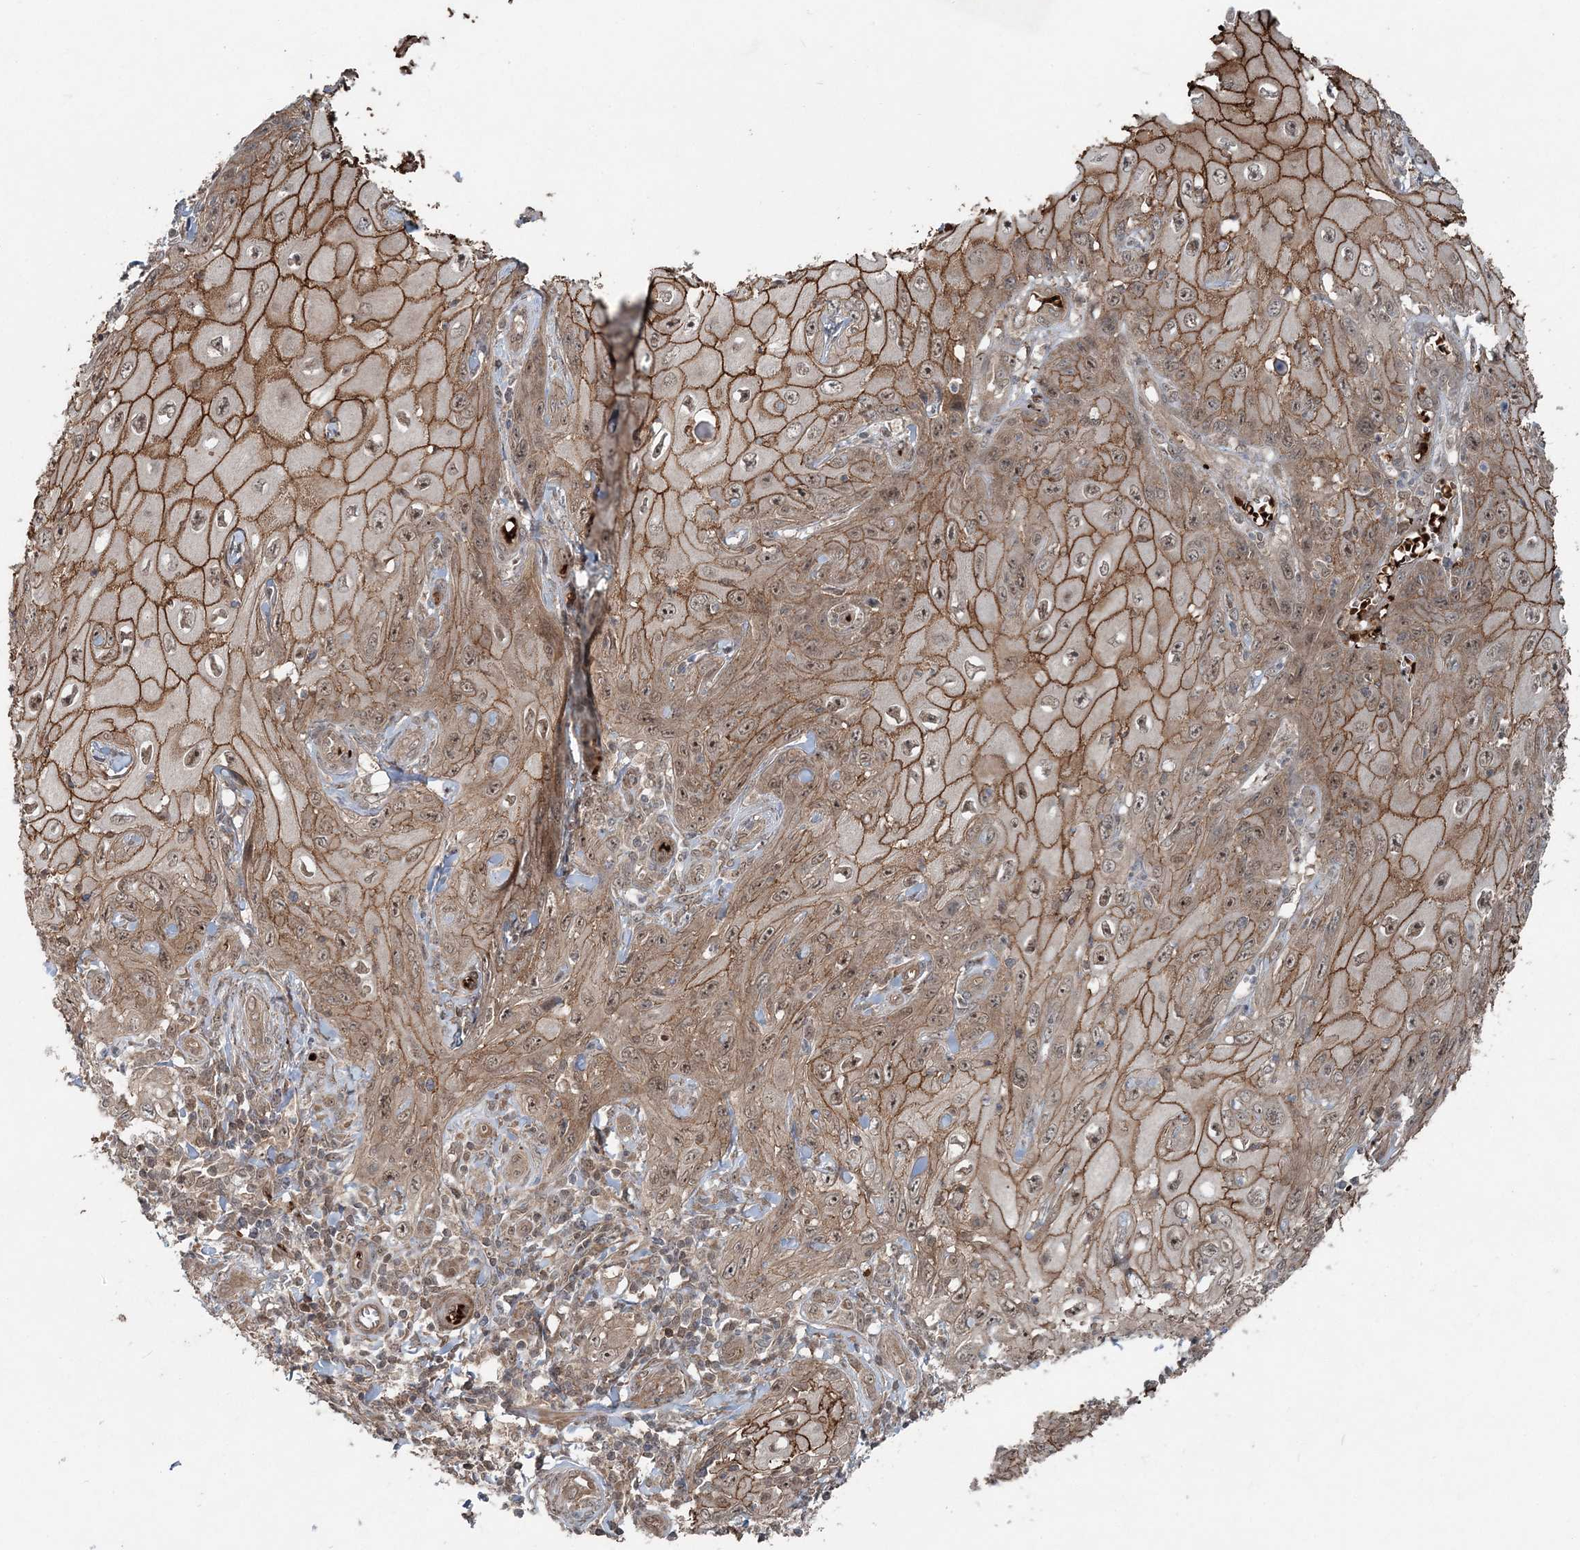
{"staining": {"intensity": "moderate", "quantity": ">75%", "location": "cytoplasmic/membranous,nuclear"}, "tissue": "skin cancer", "cell_type": "Tumor cells", "image_type": "cancer", "snomed": [{"axis": "morphology", "description": "Squamous cell carcinoma, NOS"}, {"axis": "topography", "description": "Skin"}], "caption": "Skin squamous cell carcinoma tissue reveals moderate cytoplasmic/membranous and nuclear staining in approximately >75% of tumor cells (DAB = brown stain, brightfield microscopy at high magnification).", "gene": "FBXL17", "patient": {"sex": "female", "age": 73}}